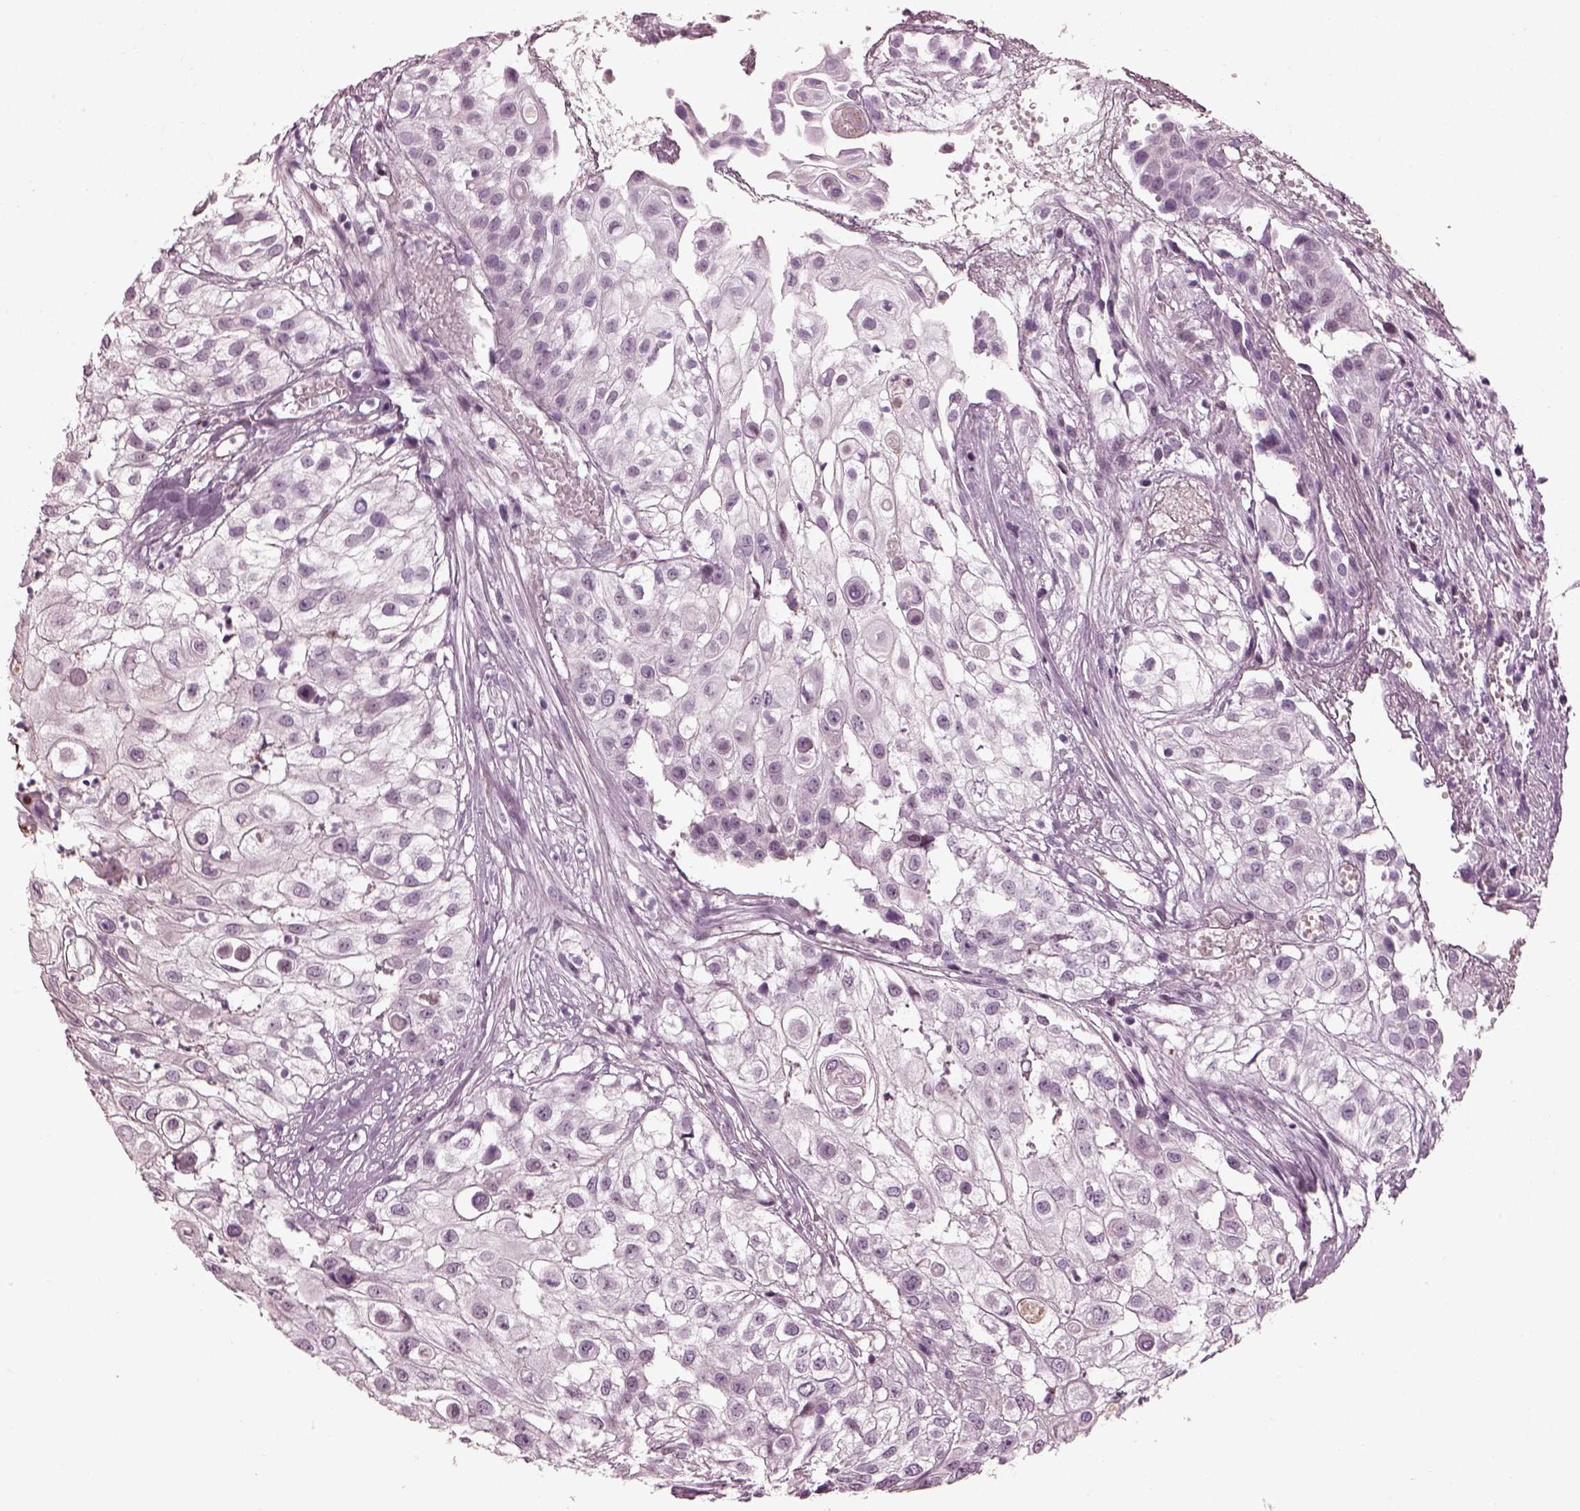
{"staining": {"intensity": "negative", "quantity": "none", "location": "none"}, "tissue": "urothelial cancer", "cell_type": "Tumor cells", "image_type": "cancer", "snomed": [{"axis": "morphology", "description": "Urothelial carcinoma, High grade"}, {"axis": "topography", "description": "Urinary bladder"}], "caption": "DAB (3,3'-diaminobenzidine) immunohistochemical staining of human high-grade urothelial carcinoma reveals no significant positivity in tumor cells.", "gene": "BFSP1", "patient": {"sex": "female", "age": 79}}